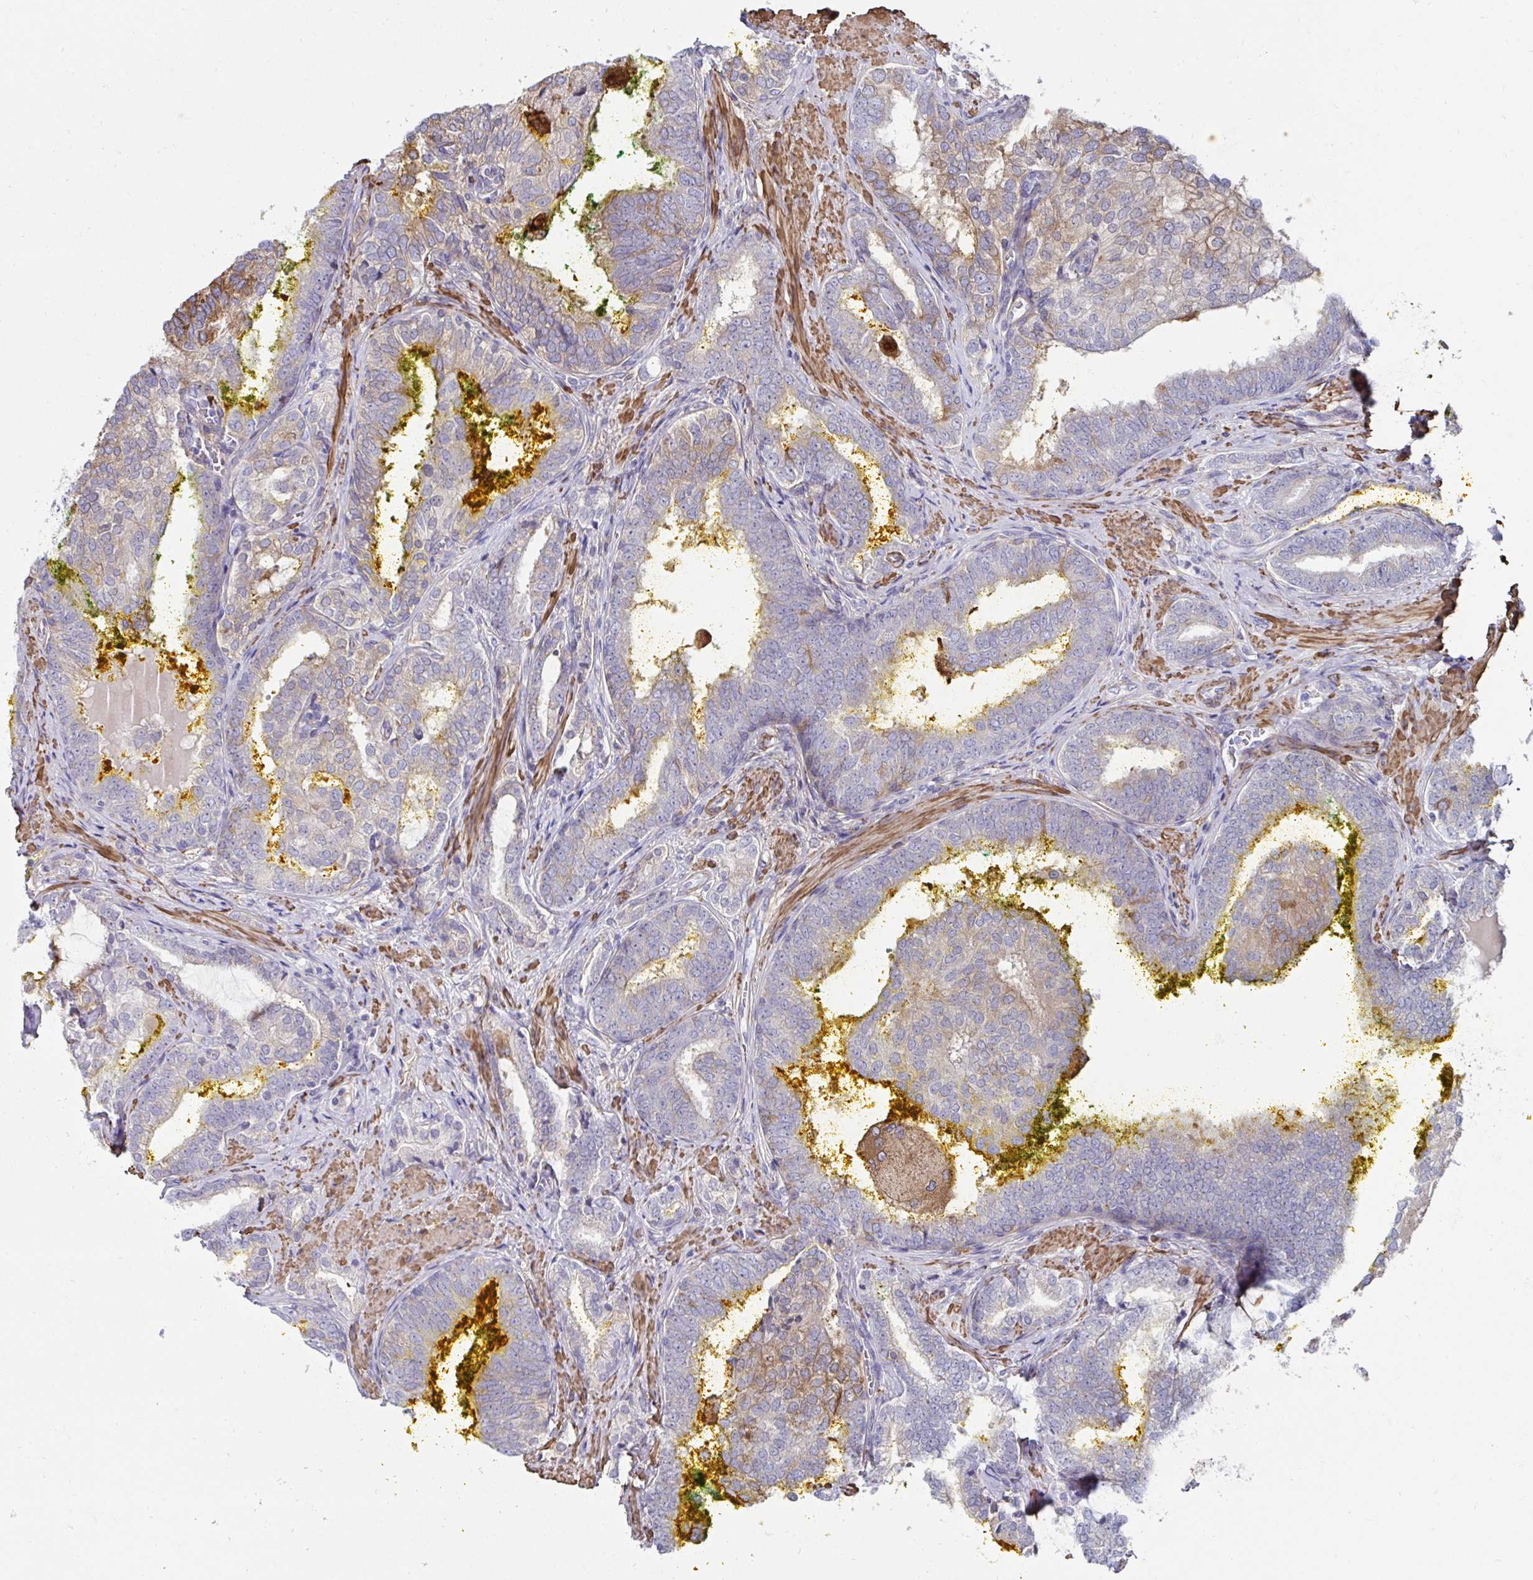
{"staining": {"intensity": "moderate", "quantity": "<25%", "location": "cytoplasmic/membranous"}, "tissue": "prostate cancer", "cell_type": "Tumor cells", "image_type": "cancer", "snomed": [{"axis": "morphology", "description": "Adenocarcinoma, High grade"}, {"axis": "topography", "description": "Prostate"}], "caption": "Prostate cancer (adenocarcinoma (high-grade)) stained for a protein demonstrates moderate cytoplasmic/membranous positivity in tumor cells.", "gene": "FBXL13", "patient": {"sex": "male", "age": 72}}